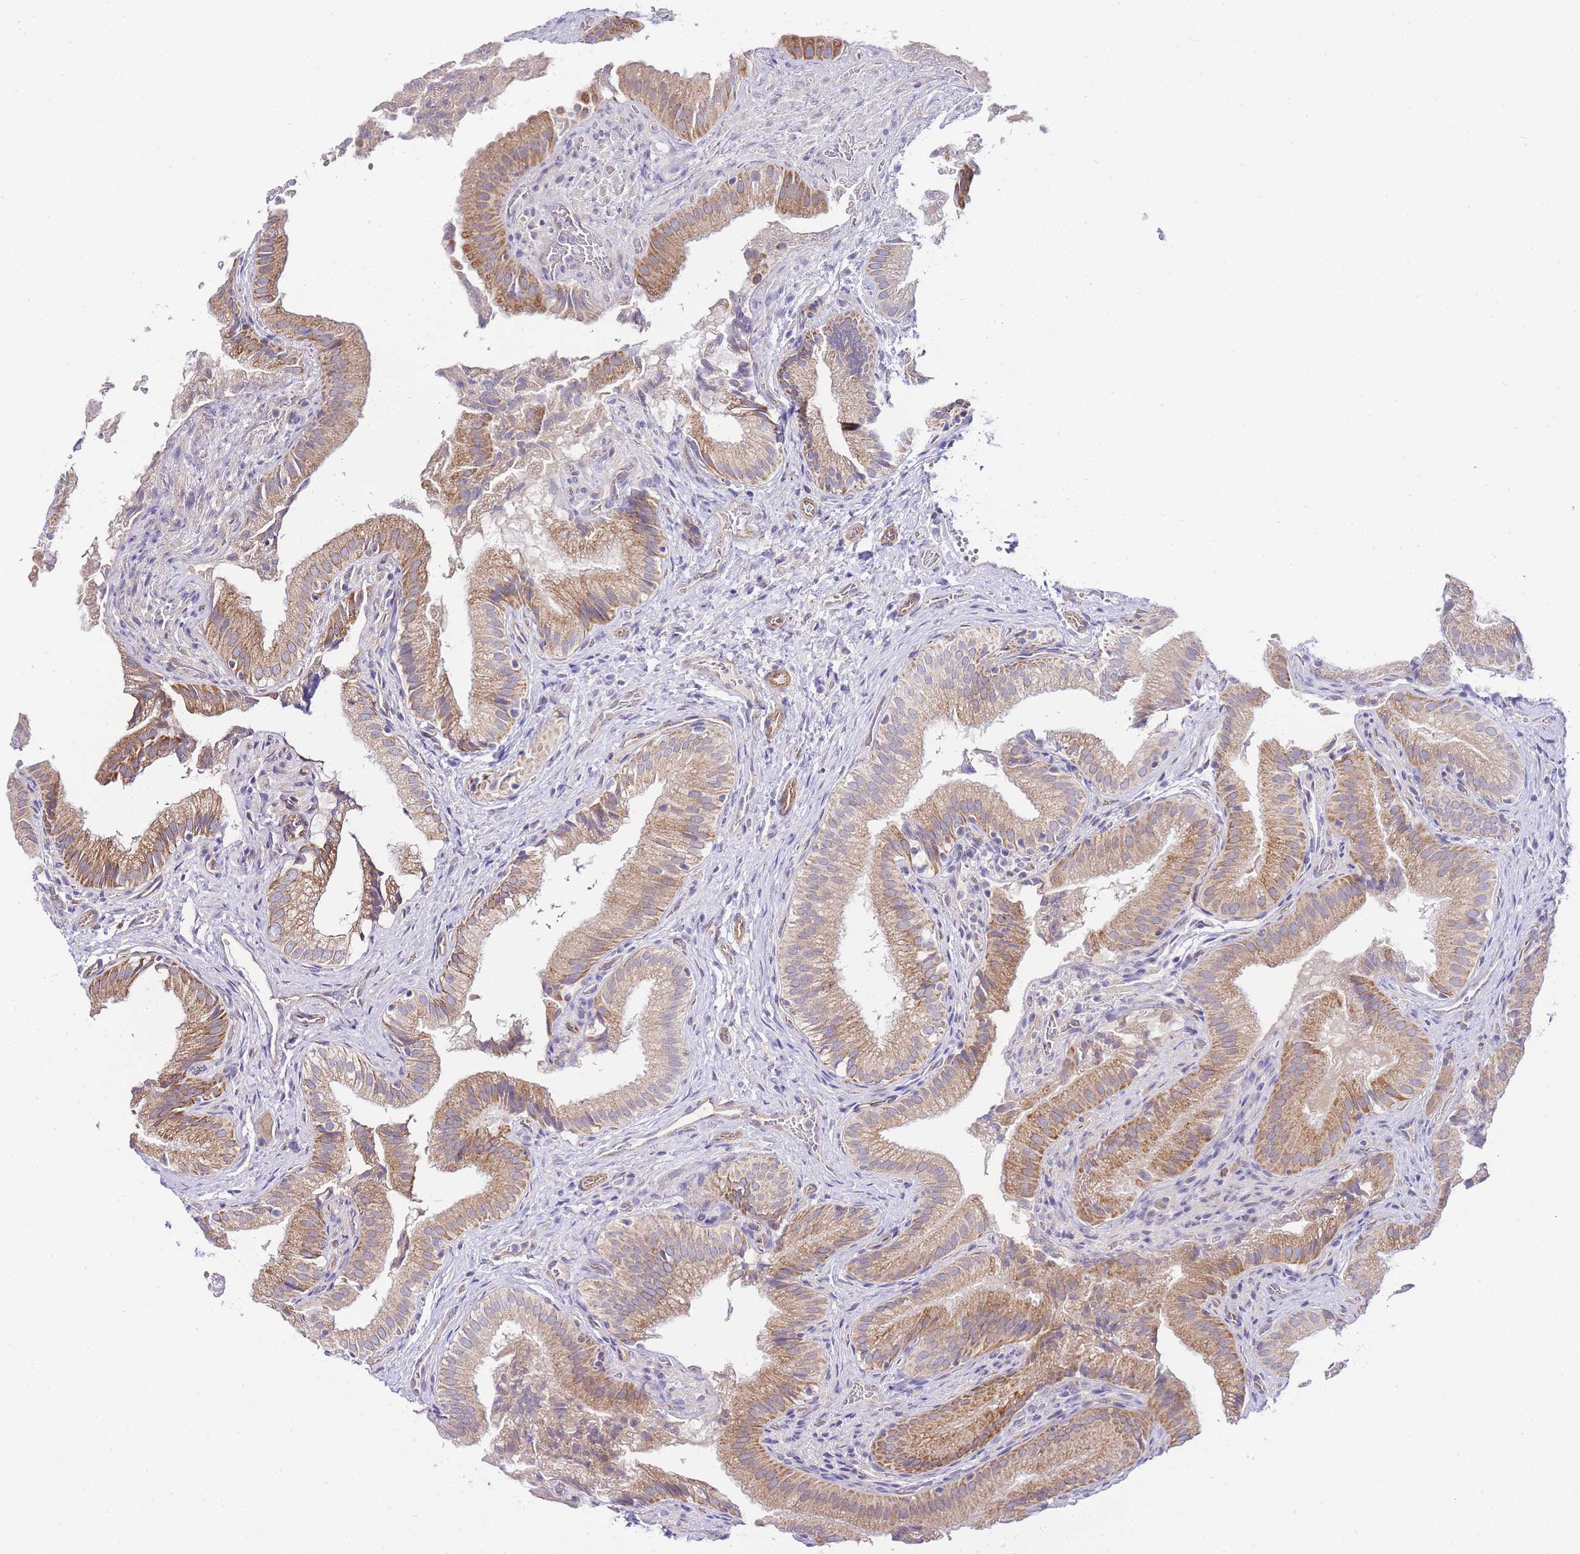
{"staining": {"intensity": "moderate", "quantity": "25%-75%", "location": "cytoplasmic/membranous"}, "tissue": "gallbladder", "cell_type": "Glandular cells", "image_type": "normal", "snomed": [{"axis": "morphology", "description": "Normal tissue, NOS"}, {"axis": "topography", "description": "Gallbladder"}], "caption": "Glandular cells show moderate cytoplasmic/membranous positivity in approximately 25%-75% of cells in normal gallbladder. The staining was performed using DAB (3,3'-diaminobenzidine), with brown indicating positive protein expression. Nuclei are stained blue with hematoxylin.", "gene": "PDCD7", "patient": {"sex": "female", "age": 30}}